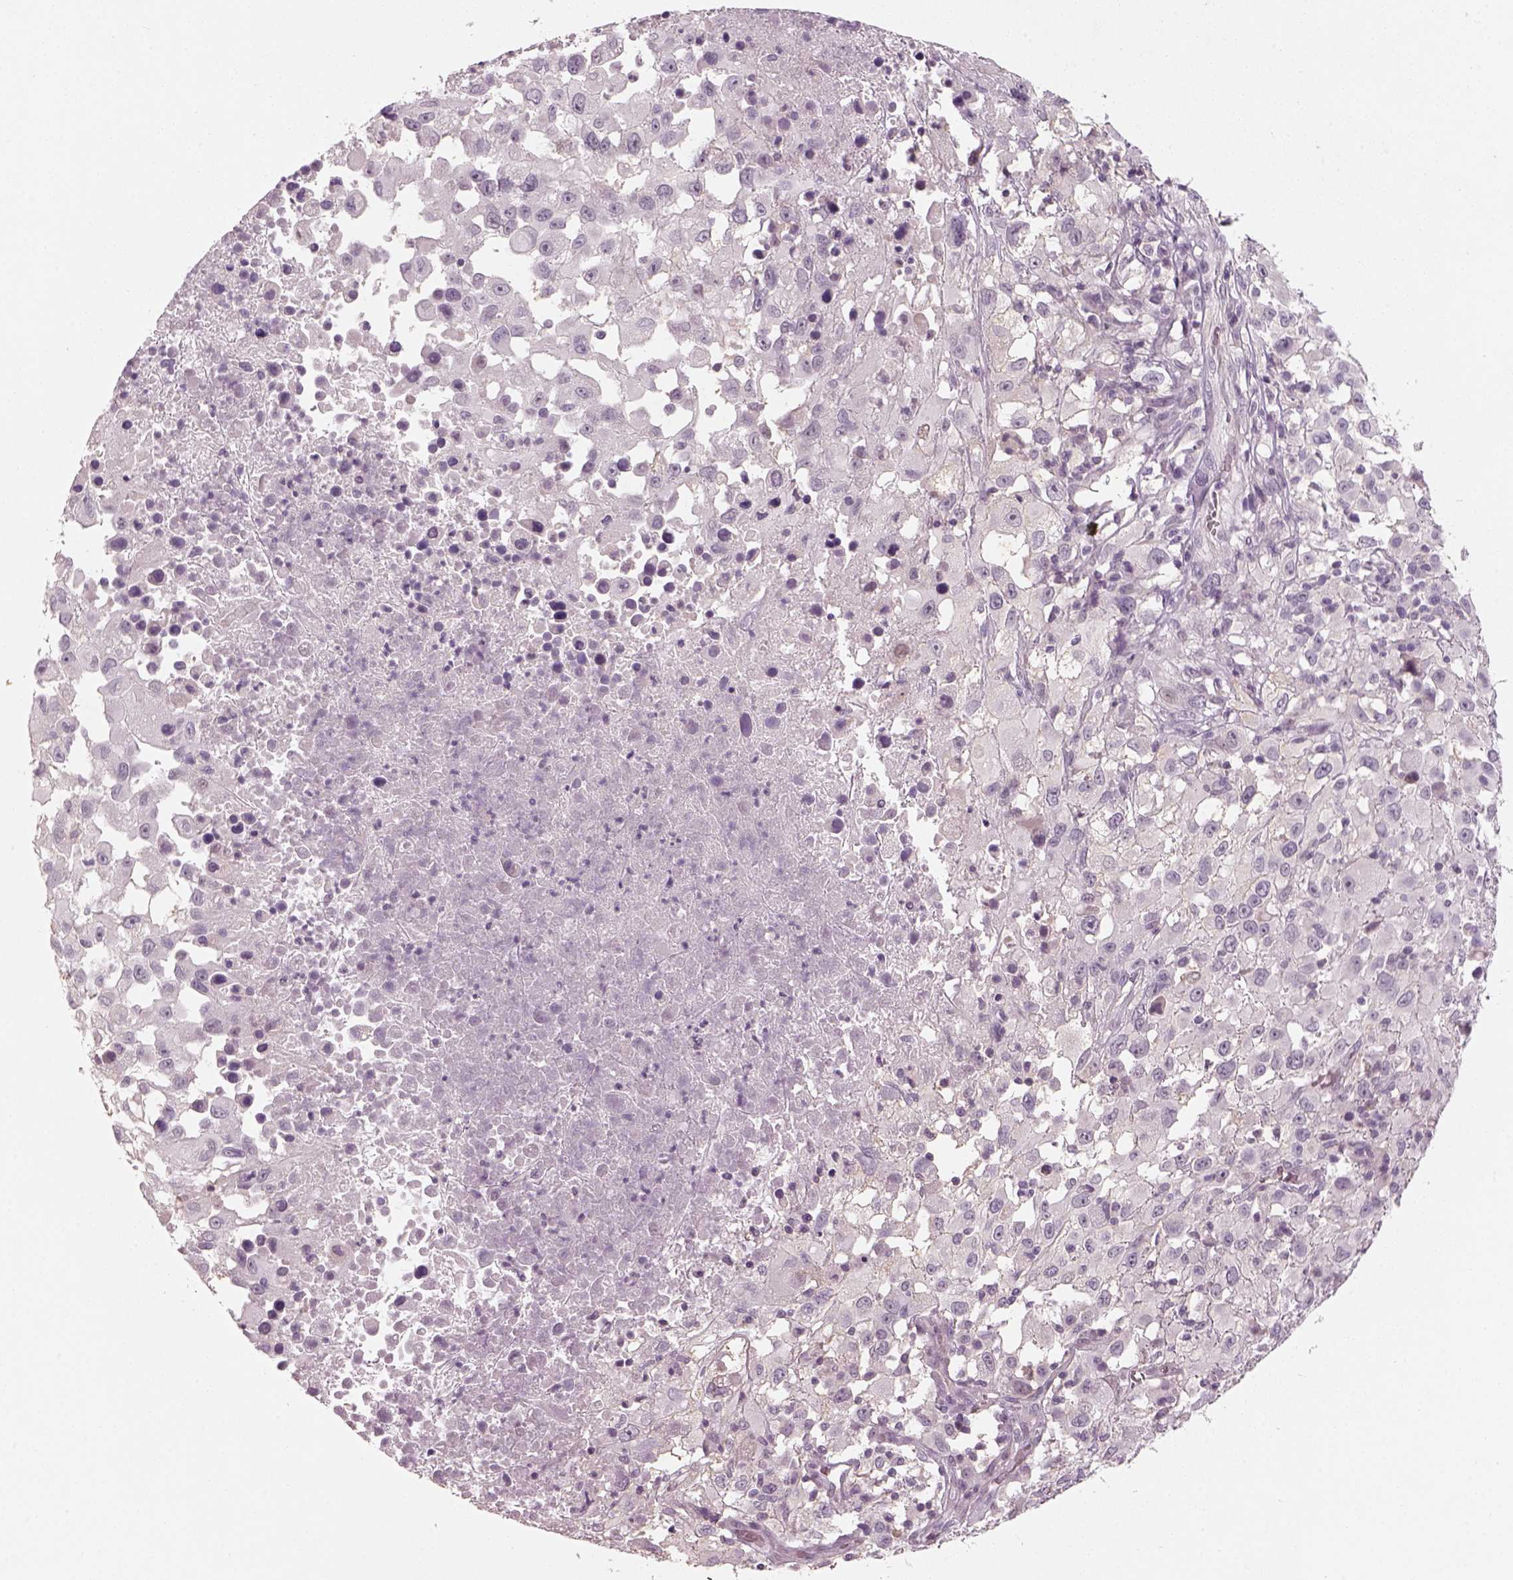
{"staining": {"intensity": "negative", "quantity": "none", "location": "none"}, "tissue": "melanoma", "cell_type": "Tumor cells", "image_type": "cancer", "snomed": [{"axis": "morphology", "description": "Malignant melanoma, Metastatic site"}, {"axis": "topography", "description": "Soft tissue"}], "caption": "Malignant melanoma (metastatic site) stained for a protein using immunohistochemistry displays no staining tumor cells.", "gene": "GDNF", "patient": {"sex": "male", "age": 50}}